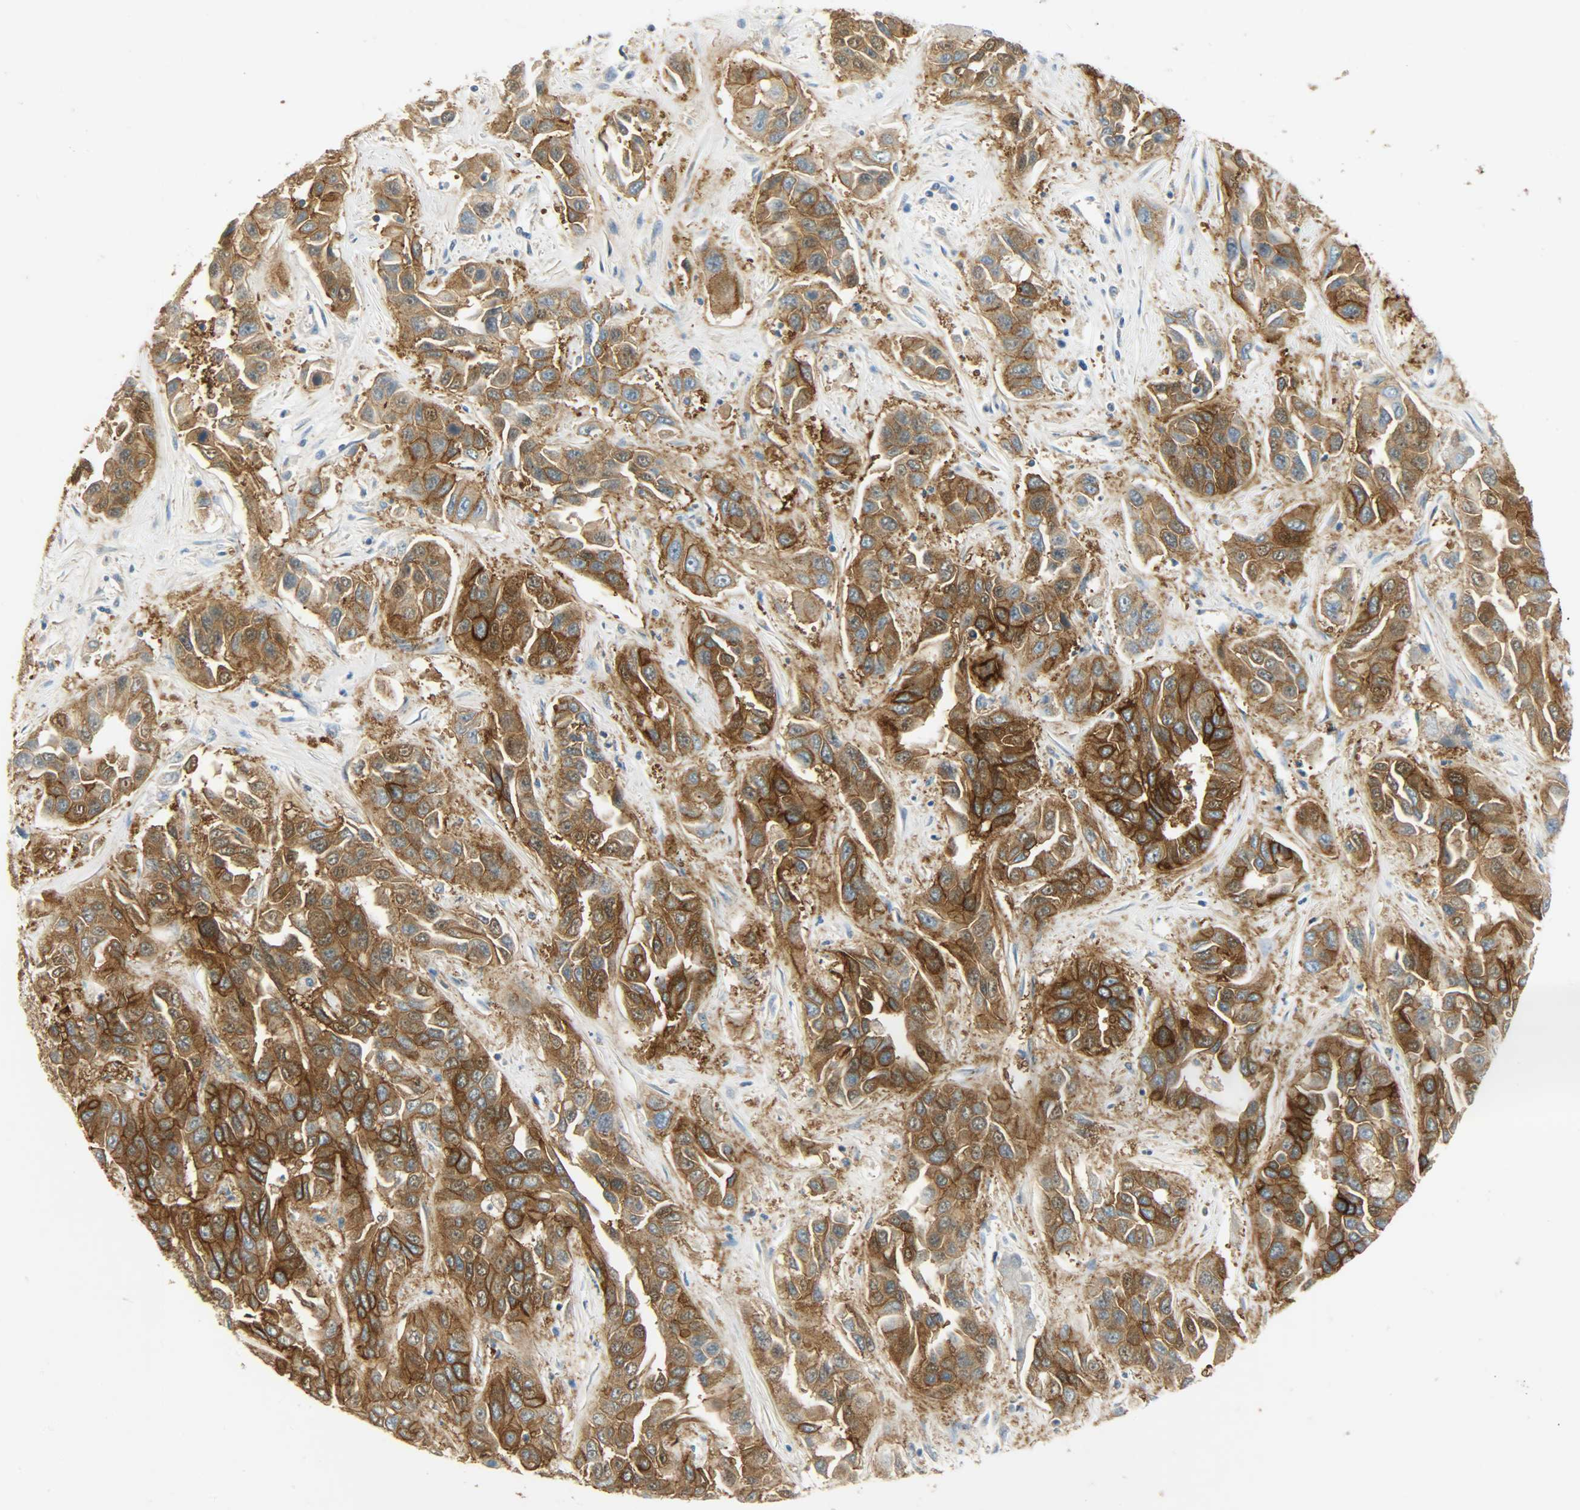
{"staining": {"intensity": "strong", "quantity": ">75%", "location": "cytoplasmic/membranous"}, "tissue": "liver cancer", "cell_type": "Tumor cells", "image_type": "cancer", "snomed": [{"axis": "morphology", "description": "Cholangiocarcinoma"}, {"axis": "topography", "description": "Liver"}], "caption": "There is high levels of strong cytoplasmic/membranous expression in tumor cells of liver cancer, as demonstrated by immunohistochemical staining (brown color).", "gene": "DSG2", "patient": {"sex": "female", "age": 52}}